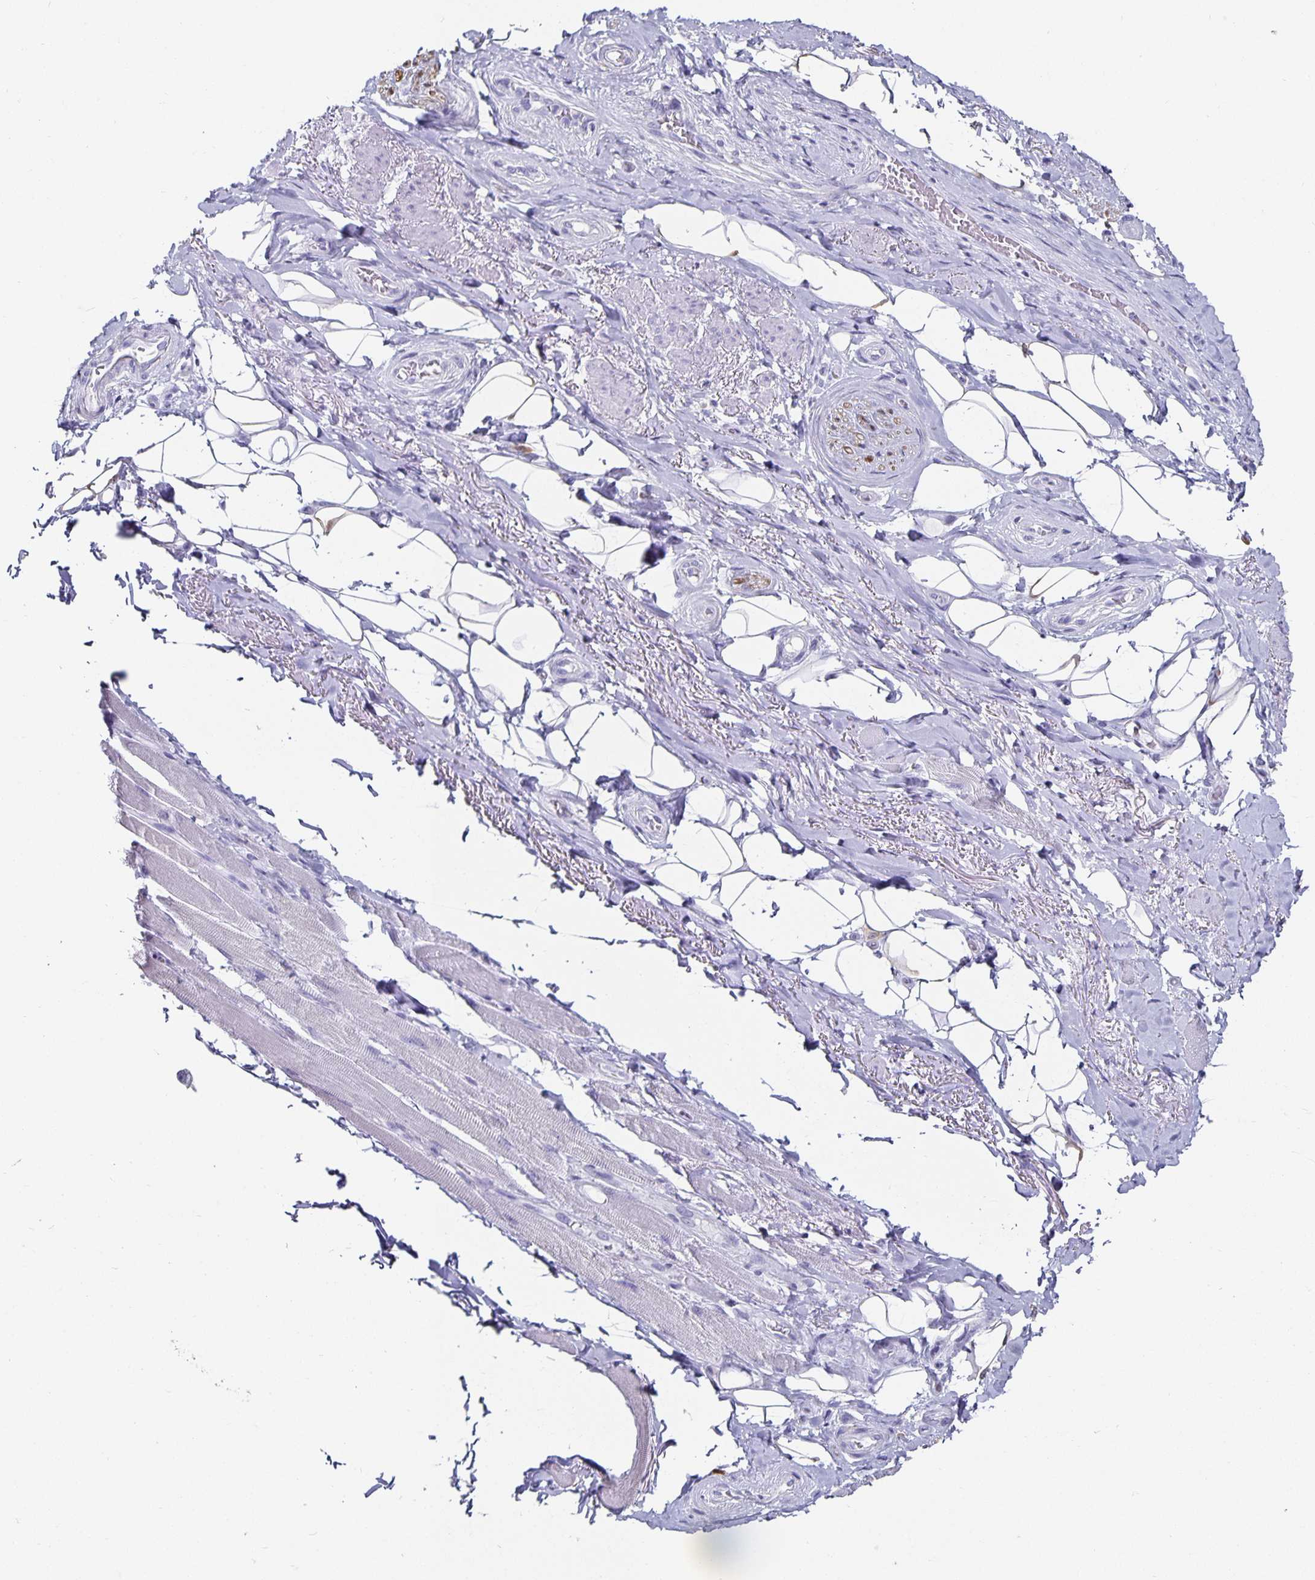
{"staining": {"intensity": "negative", "quantity": "none", "location": "none"}, "tissue": "adipose tissue", "cell_type": "Adipocytes", "image_type": "normal", "snomed": [{"axis": "morphology", "description": "Normal tissue, NOS"}, {"axis": "topography", "description": "Anal"}, {"axis": "topography", "description": "Peripheral nerve tissue"}], "caption": "This micrograph is of normal adipose tissue stained with immunohistochemistry to label a protein in brown with the nuclei are counter-stained blue. There is no staining in adipocytes.", "gene": "CHGA", "patient": {"sex": "male", "age": 53}}